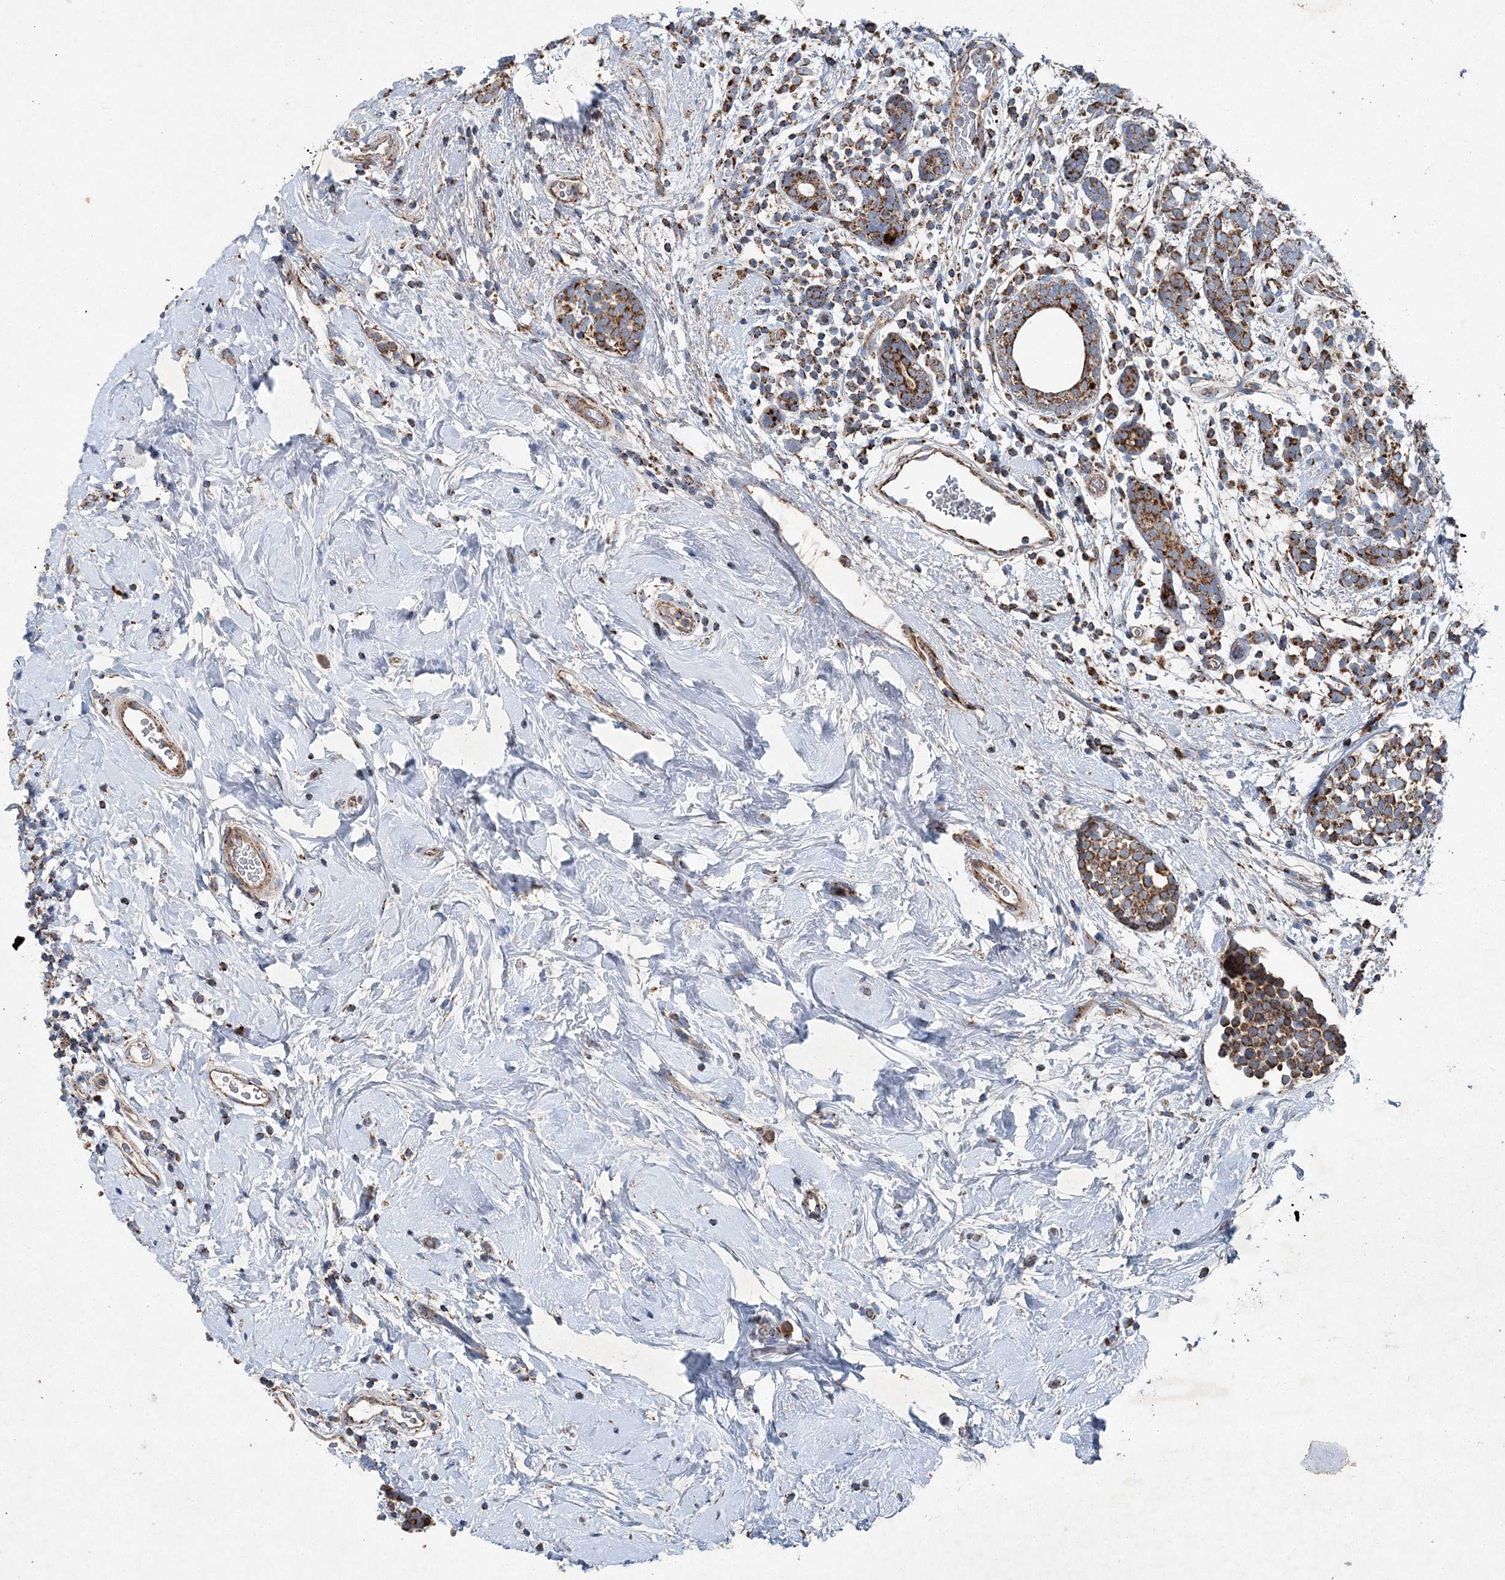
{"staining": {"intensity": "strong", "quantity": ">75%", "location": "cytoplasmic/membranous"}, "tissue": "breast cancer", "cell_type": "Tumor cells", "image_type": "cancer", "snomed": [{"axis": "morphology", "description": "Lobular carcinoma"}, {"axis": "topography", "description": "Breast"}], "caption": "A high amount of strong cytoplasmic/membranous expression is appreciated in approximately >75% of tumor cells in breast lobular carcinoma tissue. Using DAB (3,3'-diaminobenzidine) (brown) and hematoxylin (blue) stains, captured at high magnification using brightfield microscopy.", "gene": "SPAG16", "patient": {"sex": "female", "age": 58}}